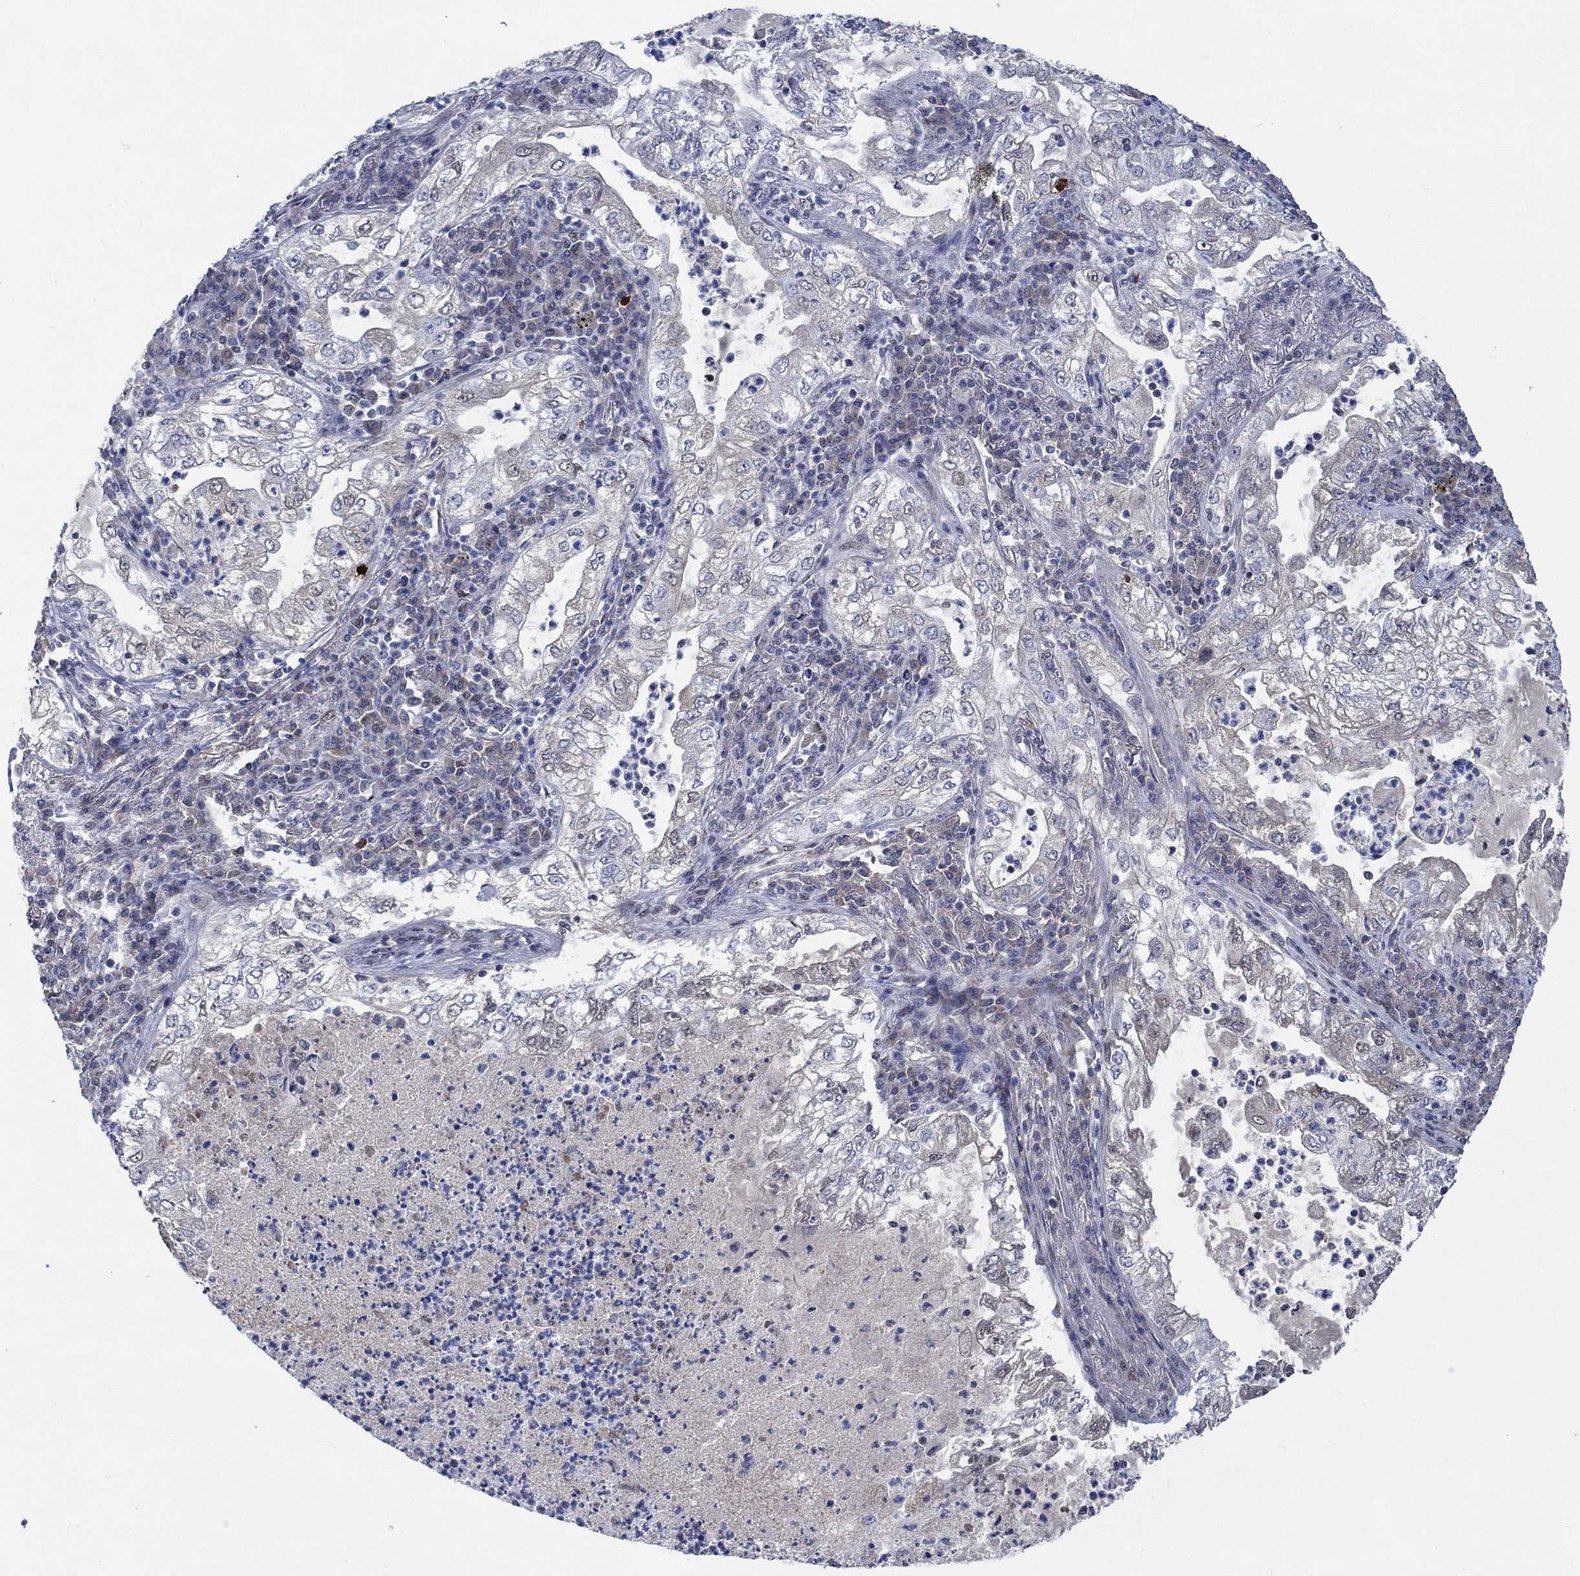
{"staining": {"intensity": "negative", "quantity": "none", "location": "none"}, "tissue": "lung cancer", "cell_type": "Tumor cells", "image_type": "cancer", "snomed": [{"axis": "morphology", "description": "Adenocarcinoma, NOS"}, {"axis": "topography", "description": "Lung"}], "caption": "Tumor cells are negative for protein expression in human lung adenocarcinoma.", "gene": "HTN1", "patient": {"sex": "female", "age": 73}}